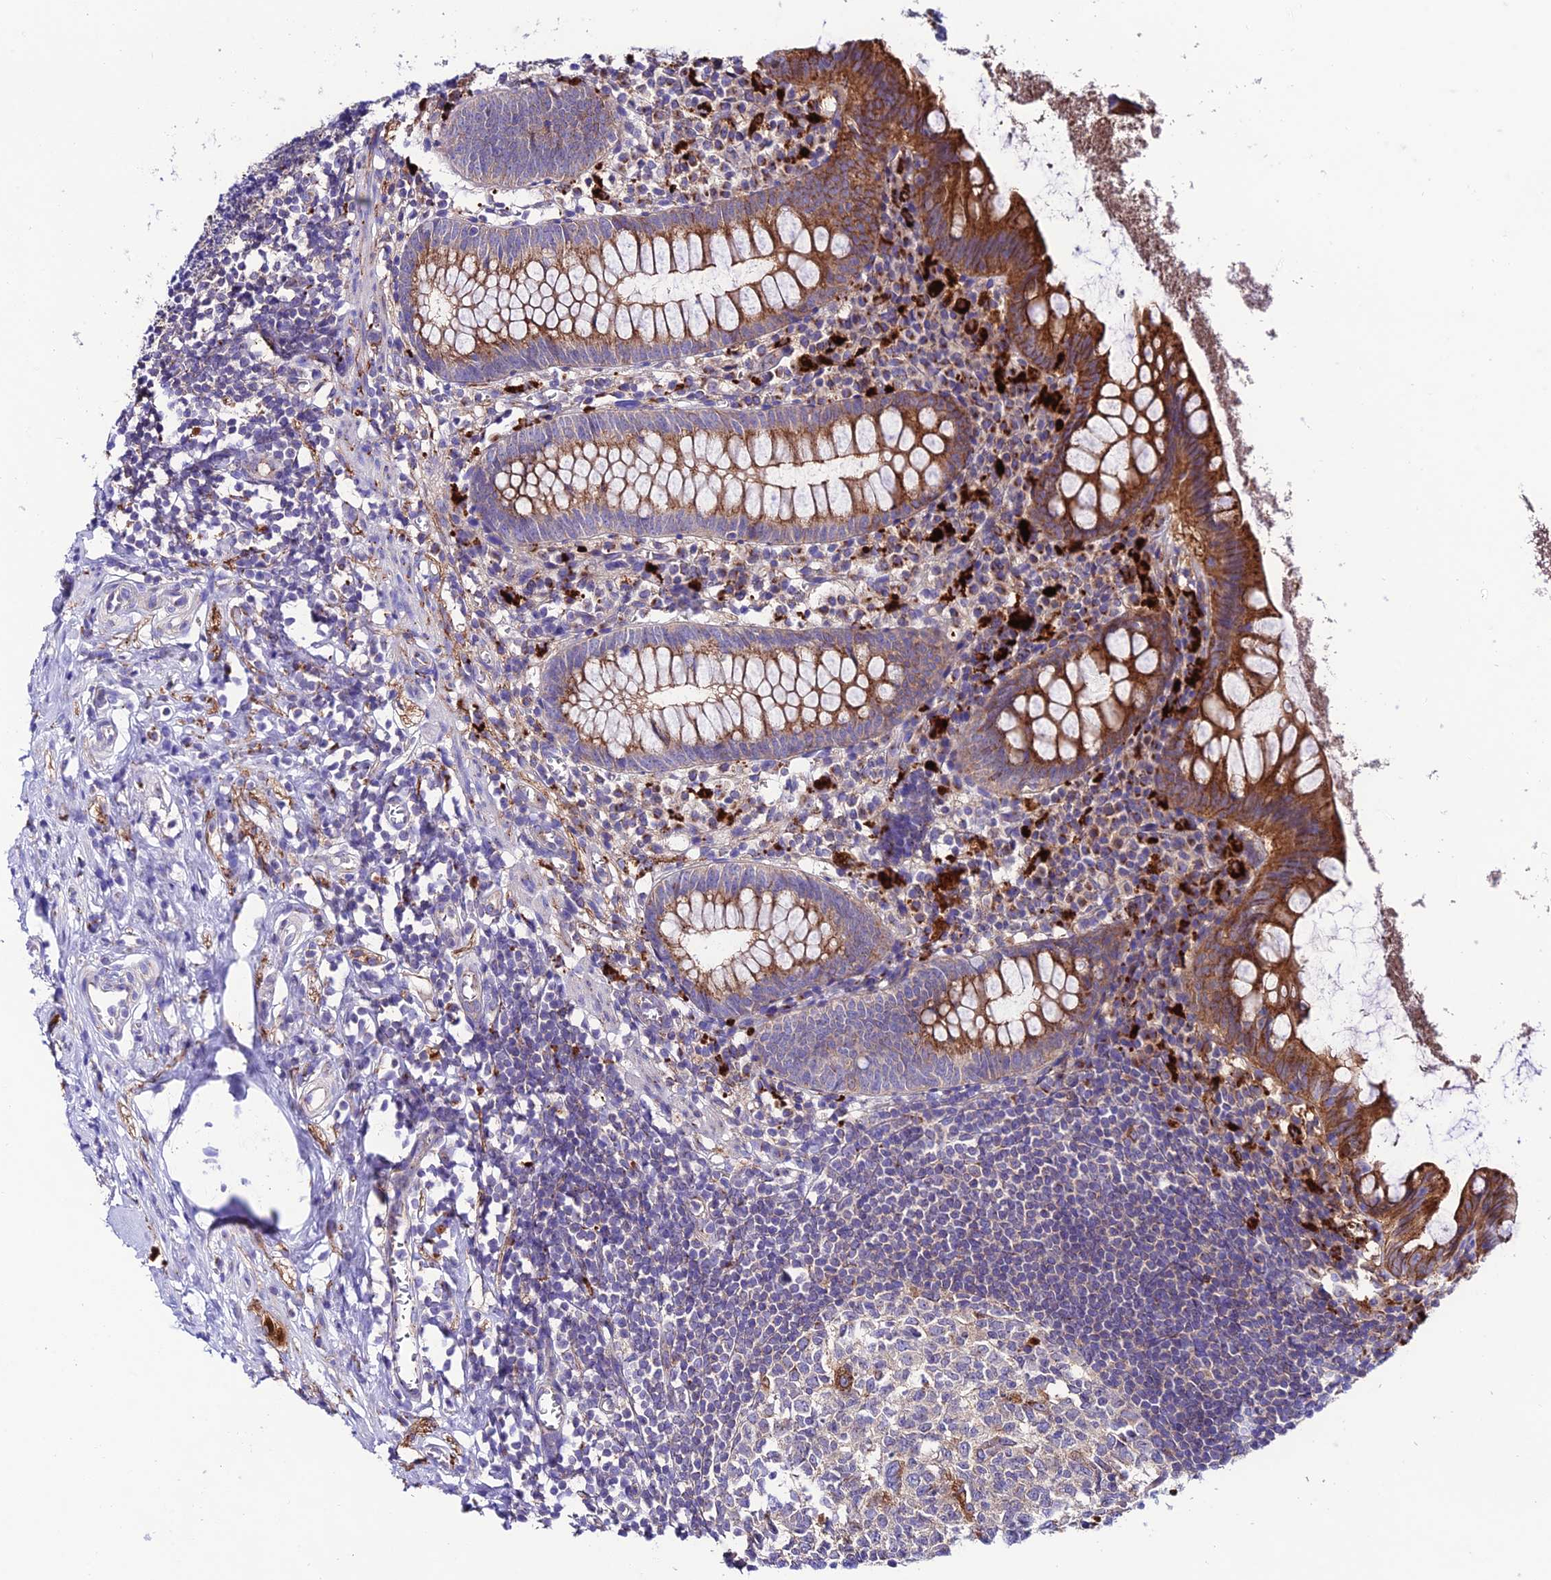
{"staining": {"intensity": "strong", "quantity": ">75%", "location": "cytoplasmic/membranous"}, "tissue": "appendix", "cell_type": "Glandular cells", "image_type": "normal", "snomed": [{"axis": "morphology", "description": "Normal tissue, NOS"}, {"axis": "topography", "description": "Appendix"}], "caption": "Protein positivity by immunohistochemistry reveals strong cytoplasmic/membranous staining in about >75% of glandular cells in benign appendix. The staining was performed using DAB to visualize the protein expression in brown, while the nuclei were stained in blue with hematoxylin (Magnification: 20x).", "gene": "LACTB2", "patient": {"sex": "female", "age": 51}}